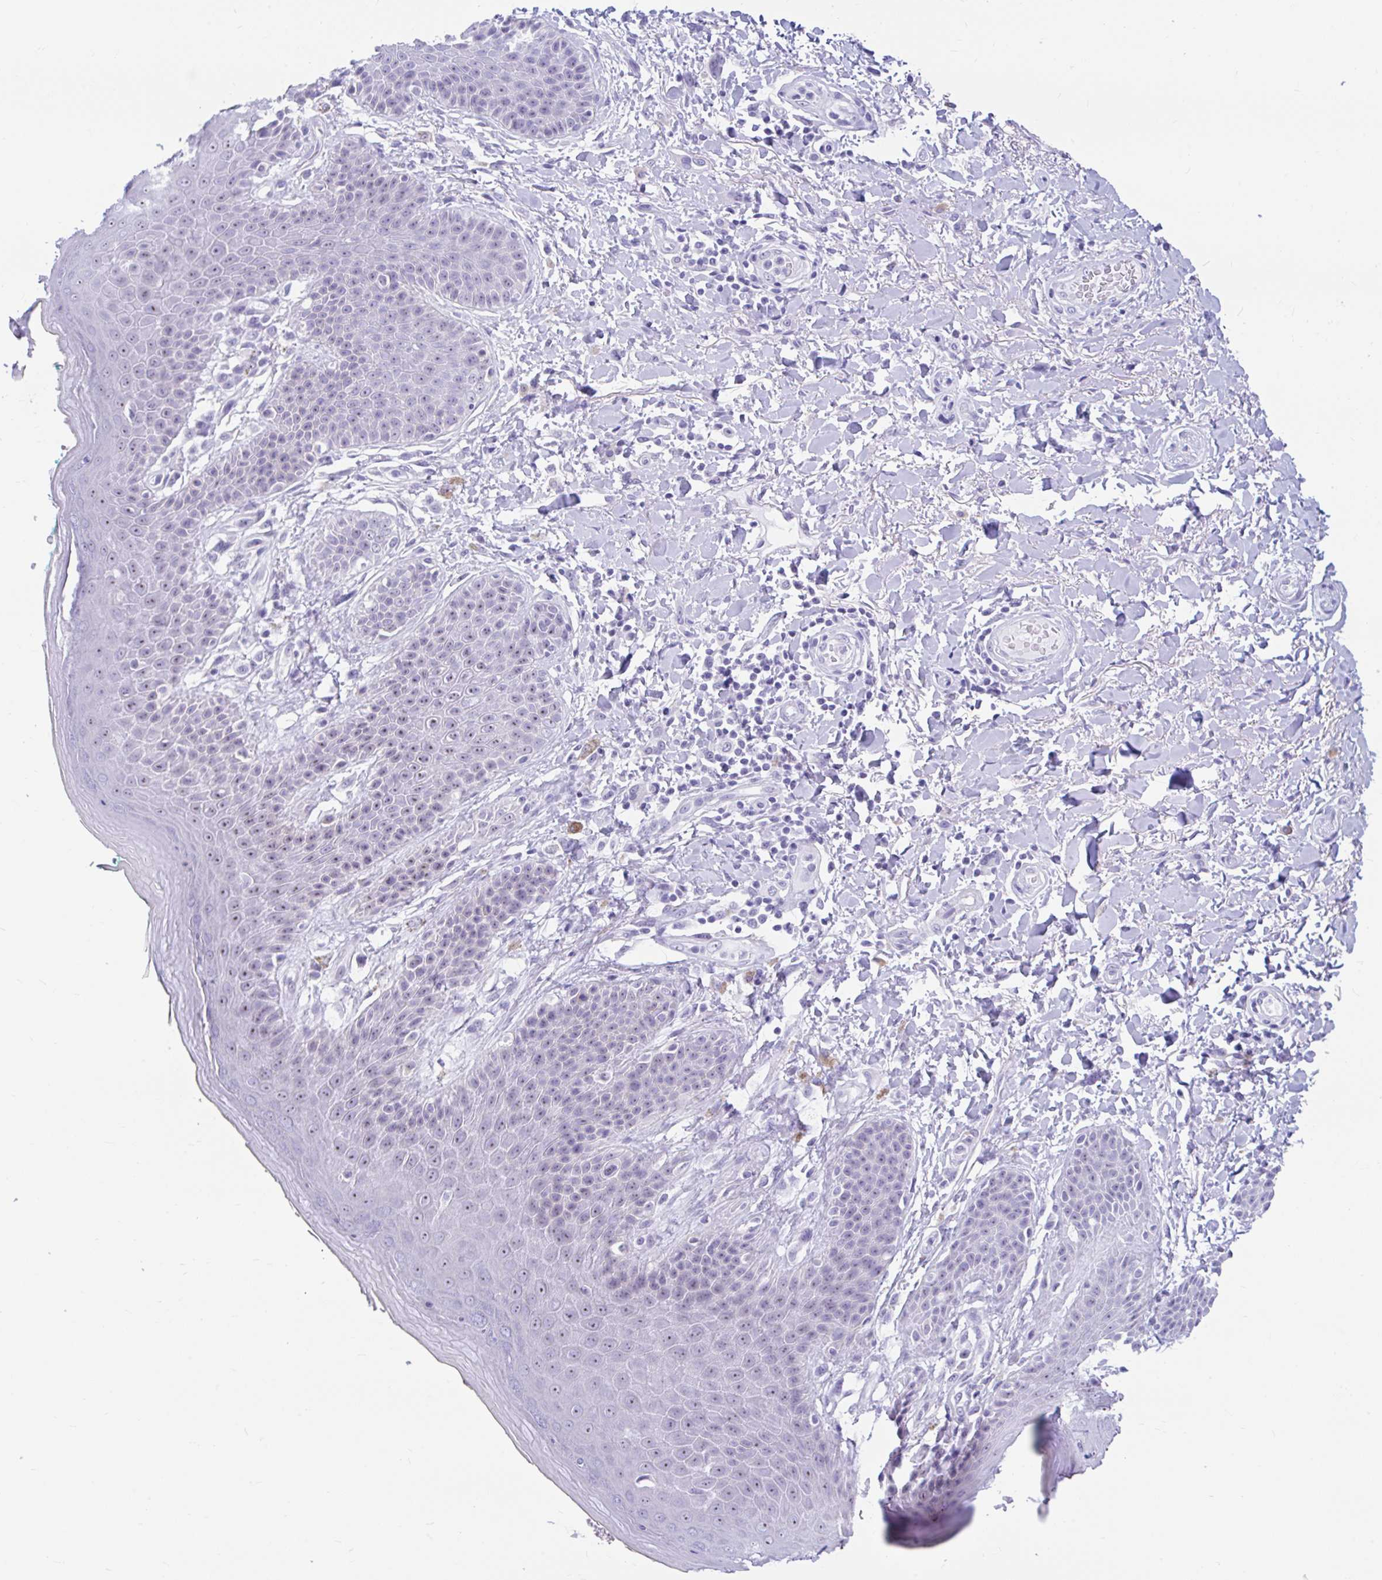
{"staining": {"intensity": "moderate", "quantity": "25%-75%", "location": "nuclear"}, "tissue": "skin", "cell_type": "Epidermal cells", "image_type": "normal", "snomed": [{"axis": "morphology", "description": "Normal tissue, NOS"}, {"axis": "topography", "description": "Peripheral nerve tissue"}], "caption": "IHC histopathology image of benign skin: skin stained using immunohistochemistry shows medium levels of moderate protein expression localized specifically in the nuclear of epidermal cells, appearing as a nuclear brown color.", "gene": "FTSJ3", "patient": {"sex": "male", "age": 51}}